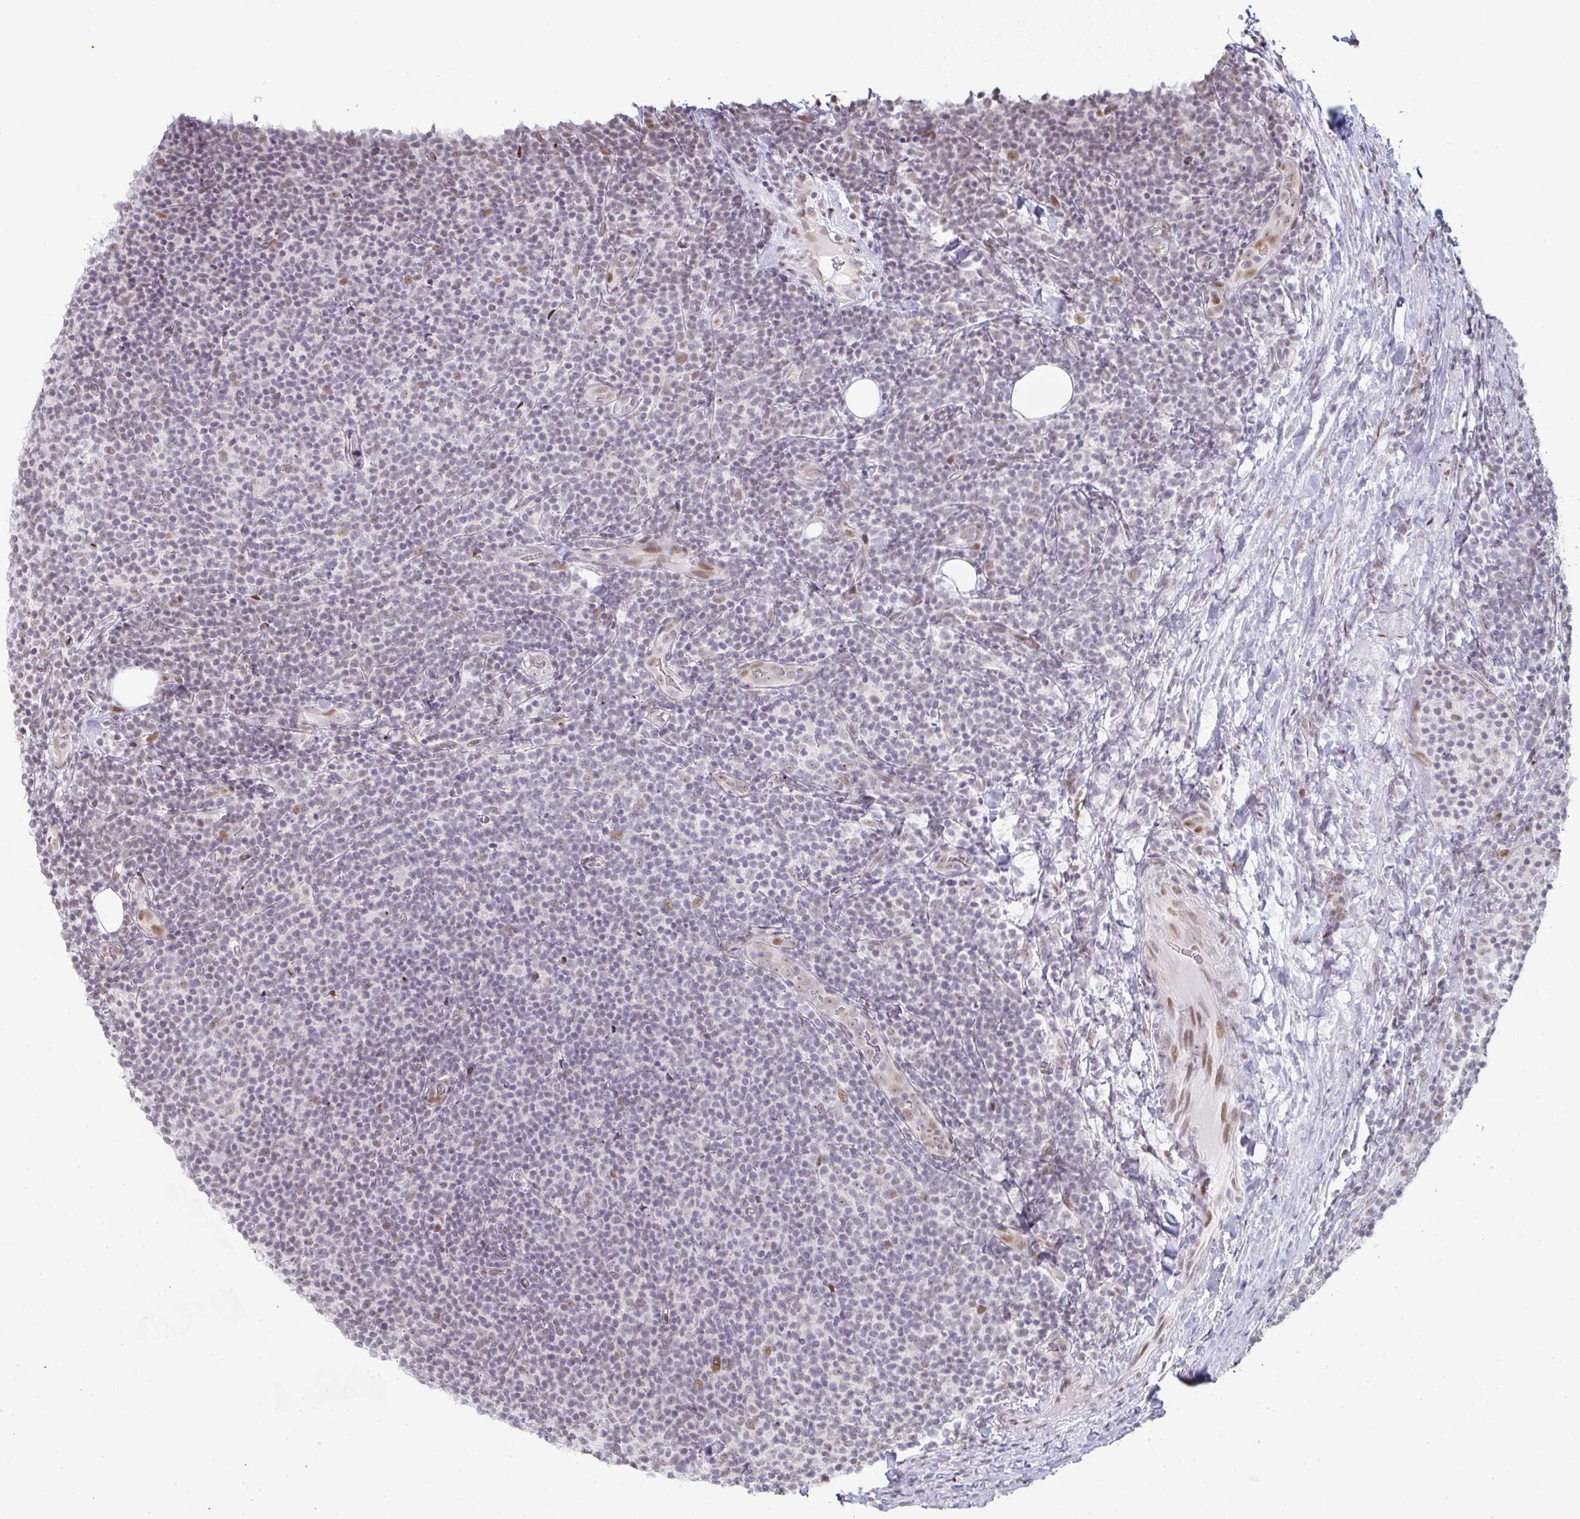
{"staining": {"intensity": "negative", "quantity": "none", "location": "none"}, "tissue": "lymphoma", "cell_type": "Tumor cells", "image_type": "cancer", "snomed": [{"axis": "morphology", "description": "Malignant lymphoma, non-Hodgkin's type, Low grade"}, {"axis": "topography", "description": "Lymph node"}], "caption": "DAB immunohistochemical staining of malignant lymphoma, non-Hodgkin's type (low-grade) reveals no significant expression in tumor cells.", "gene": "POU2AF2", "patient": {"sex": "male", "age": 66}}